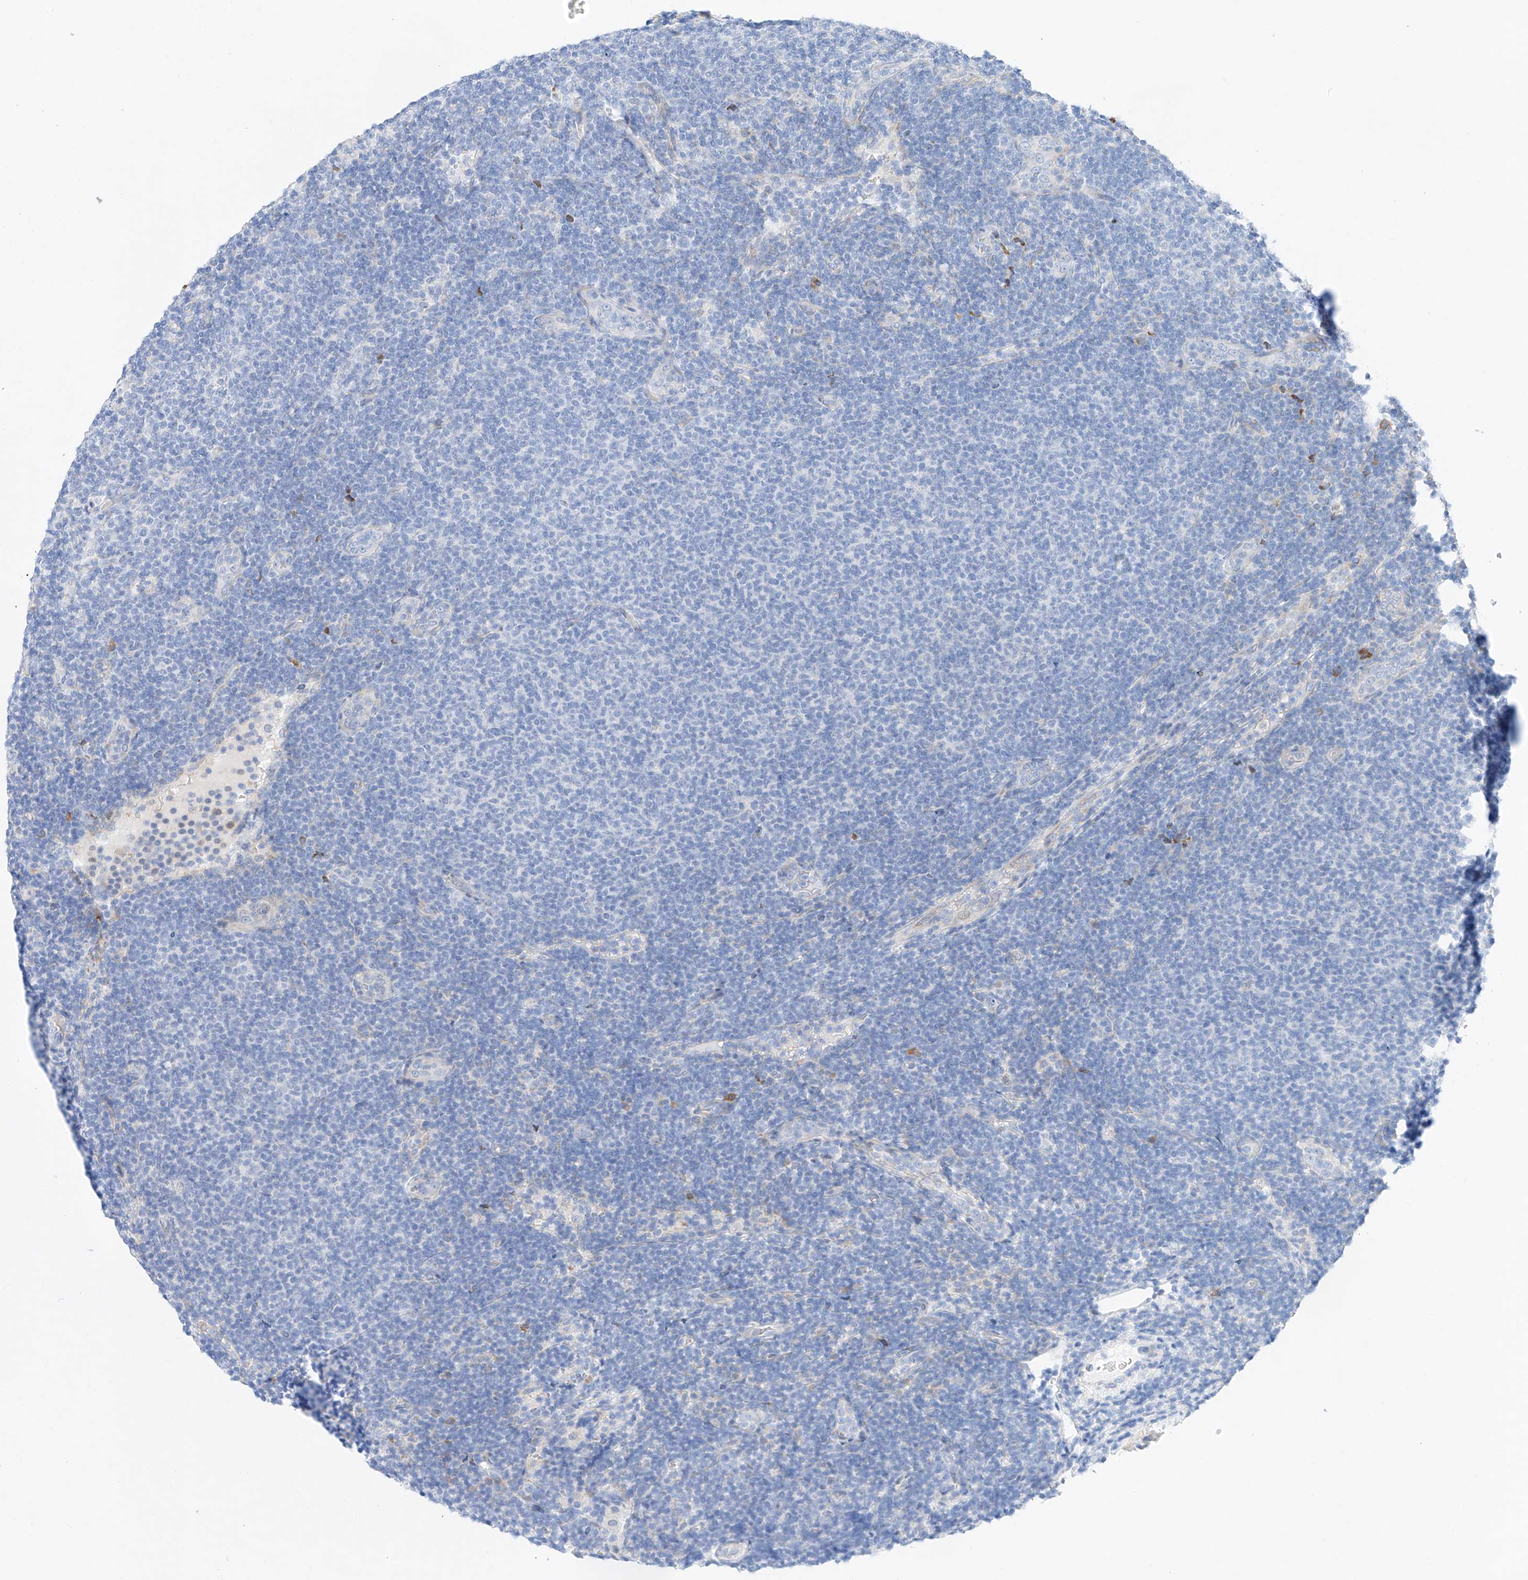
{"staining": {"intensity": "negative", "quantity": "none", "location": "none"}, "tissue": "lymphoma", "cell_type": "Tumor cells", "image_type": "cancer", "snomed": [{"axis": "morphology", "description": "Malignant lymphoma, non-Hodgkin's type, Low grade"}, {"axis": "topography", "description": "Lymph node"}], "caption": "Human low-grade malignant lymphoma, non-Hodgkin's type stained for a protein using immunohistochemistry exhibits no positivity in tumor cells.", "gene": "ATP9B", "patient": {"sex": "male", "age": 66}}